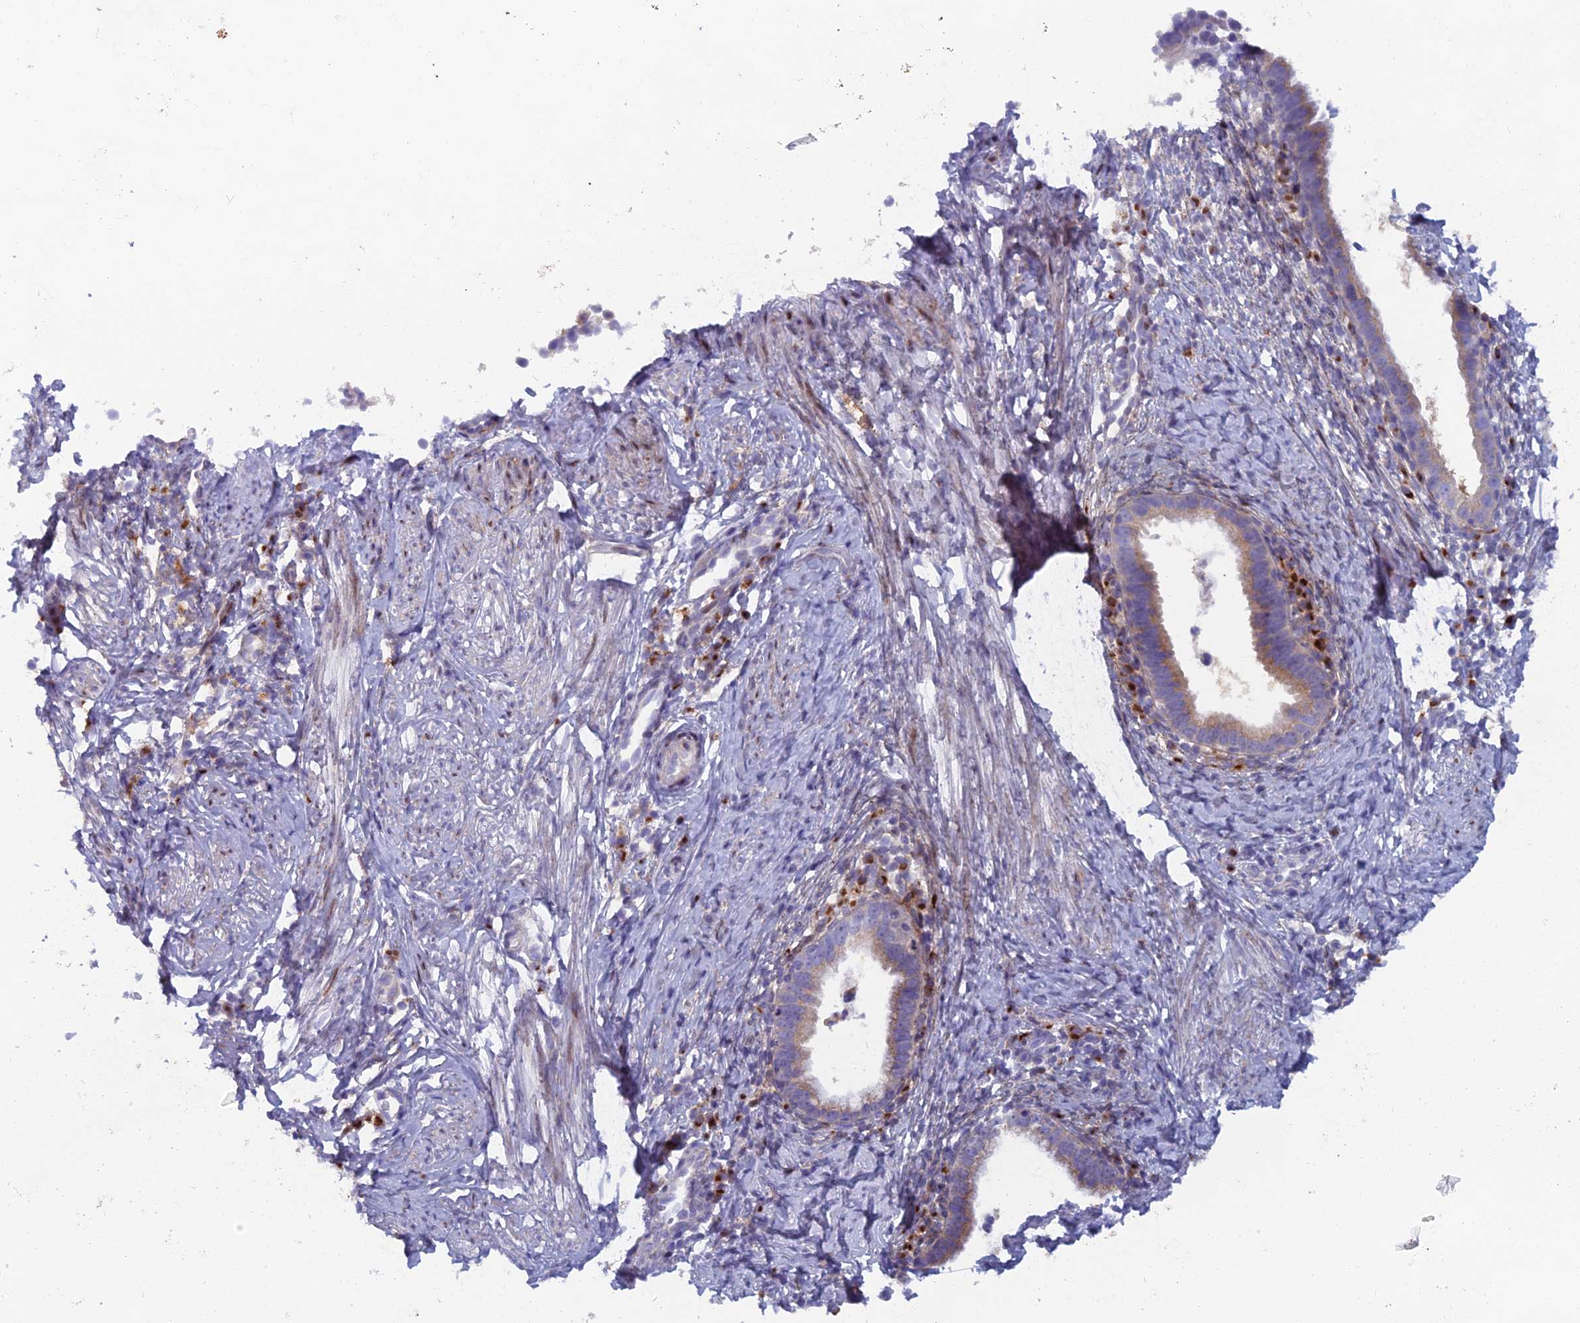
{"staining": {"intensity": "moderate", "quantity": "25%-75%", "location": "cytoplasmic/membranous"}, "tissue": "cervical cancer", "cell_type": "Tumor cells", "image_type": "cancer", "snomed": [{"axis": "morphology", "description": "Adenocarcinoma, NOS"}, {"axis": "topography", "description": "Cervix"}], "caption": "A micrograph showing moderate cytoplasmic/membranous positivity in about 25%-75% of tumor cells in cervical adenocarcinoma, as visualized by brown immunohistochemical staining.", "gene": "B9D2", "patient": {"sex": "female", "age": 36}}